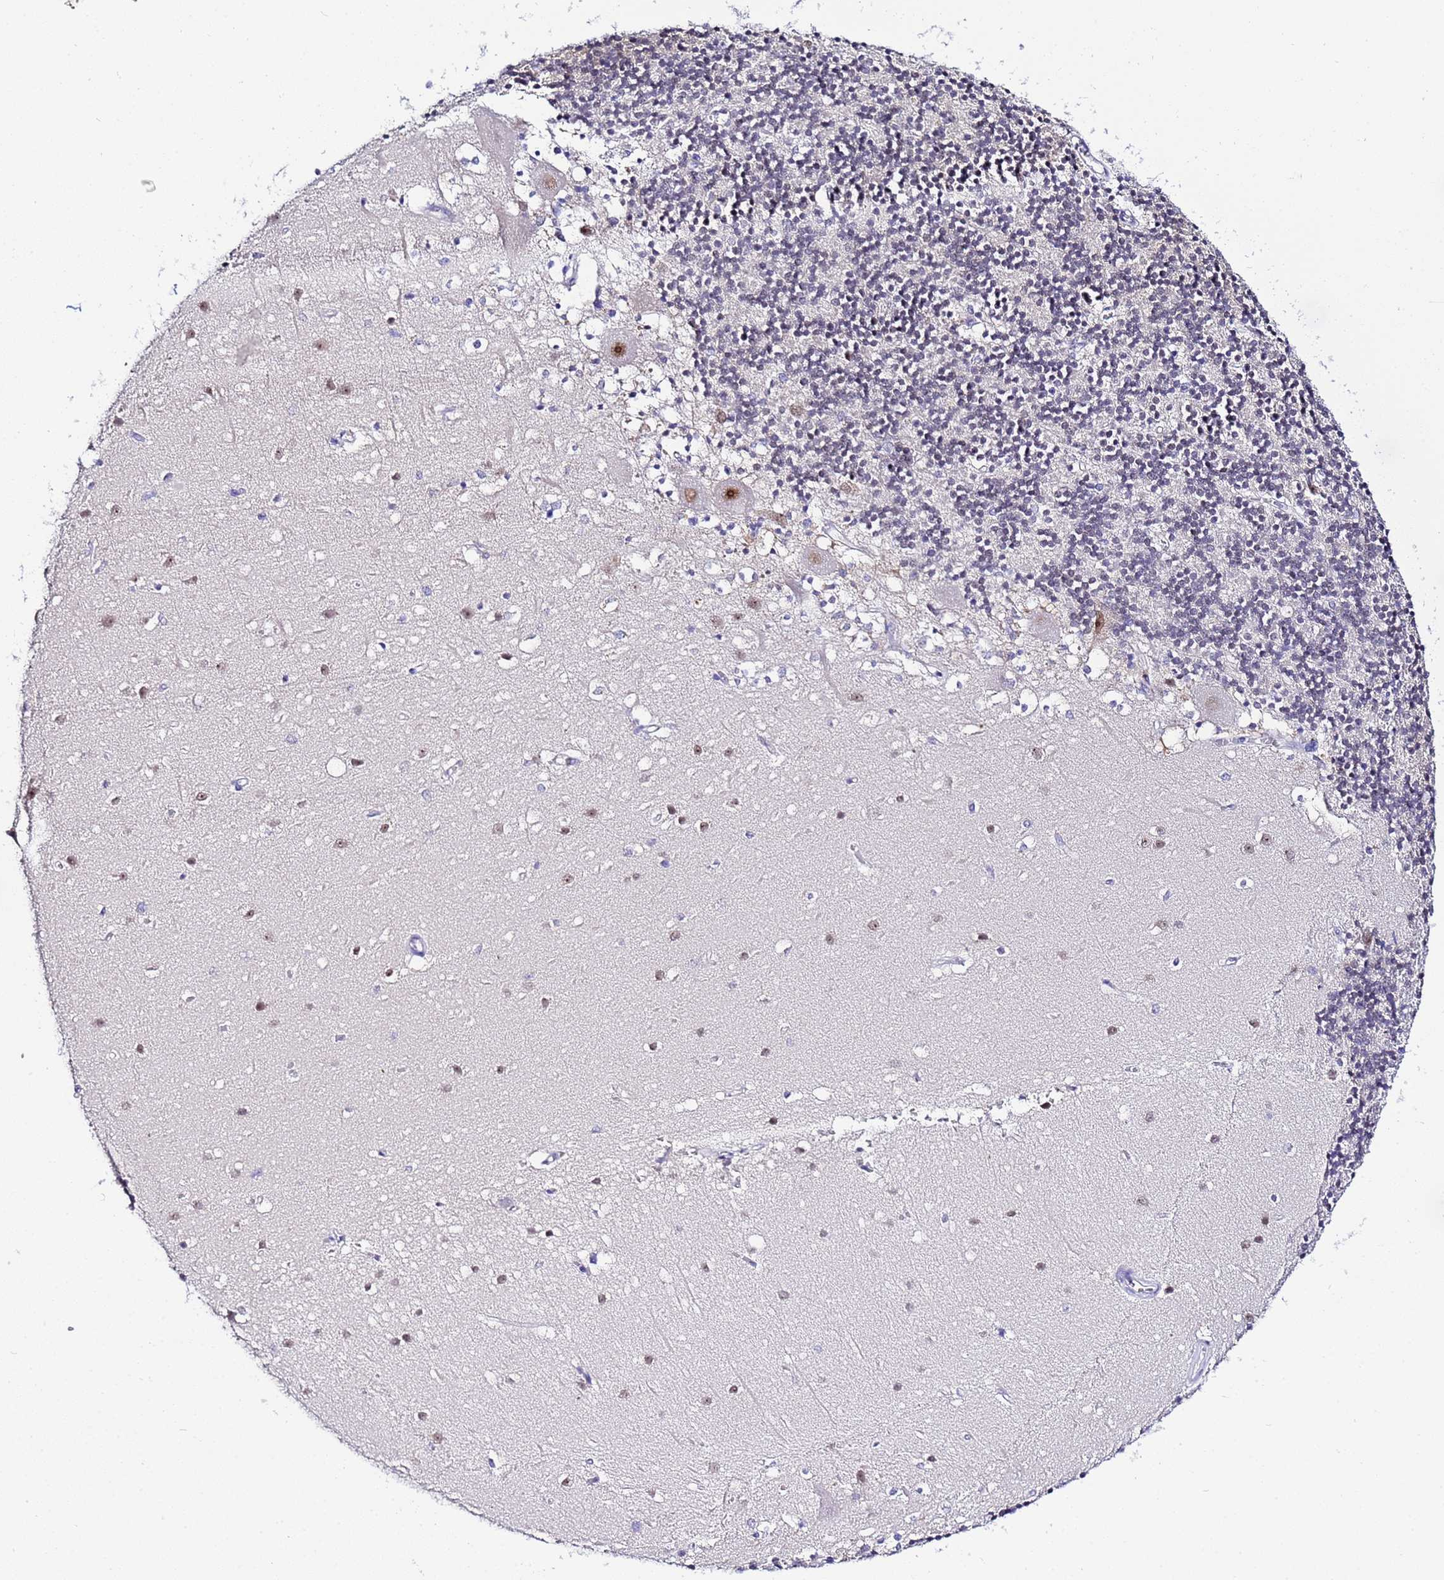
{"staining": {"intensity": "weak", "quantity": "<25%", "location": "nuclear"}, "tissue": "cerebellum", "cell_type": "Cells in granular layer", "image_type": "normal", "snomed": [{"axis": "morphology", "description": "Normal tissue, NOS"}, {"axis": "topography", "description": "Cerebellum"}], "caption": "Immunohistochemical staining of unremarkable cerebellum demonstrates no significant positivity in cells in granular layer. The staining was performed using DAB to visualize the protein expression in brown, while the nuclei were stained in blue with hematoxylin (Magnification: 20x).", "gene": "ACTL6B", "patient": {"sex": "male", "age": 54}}